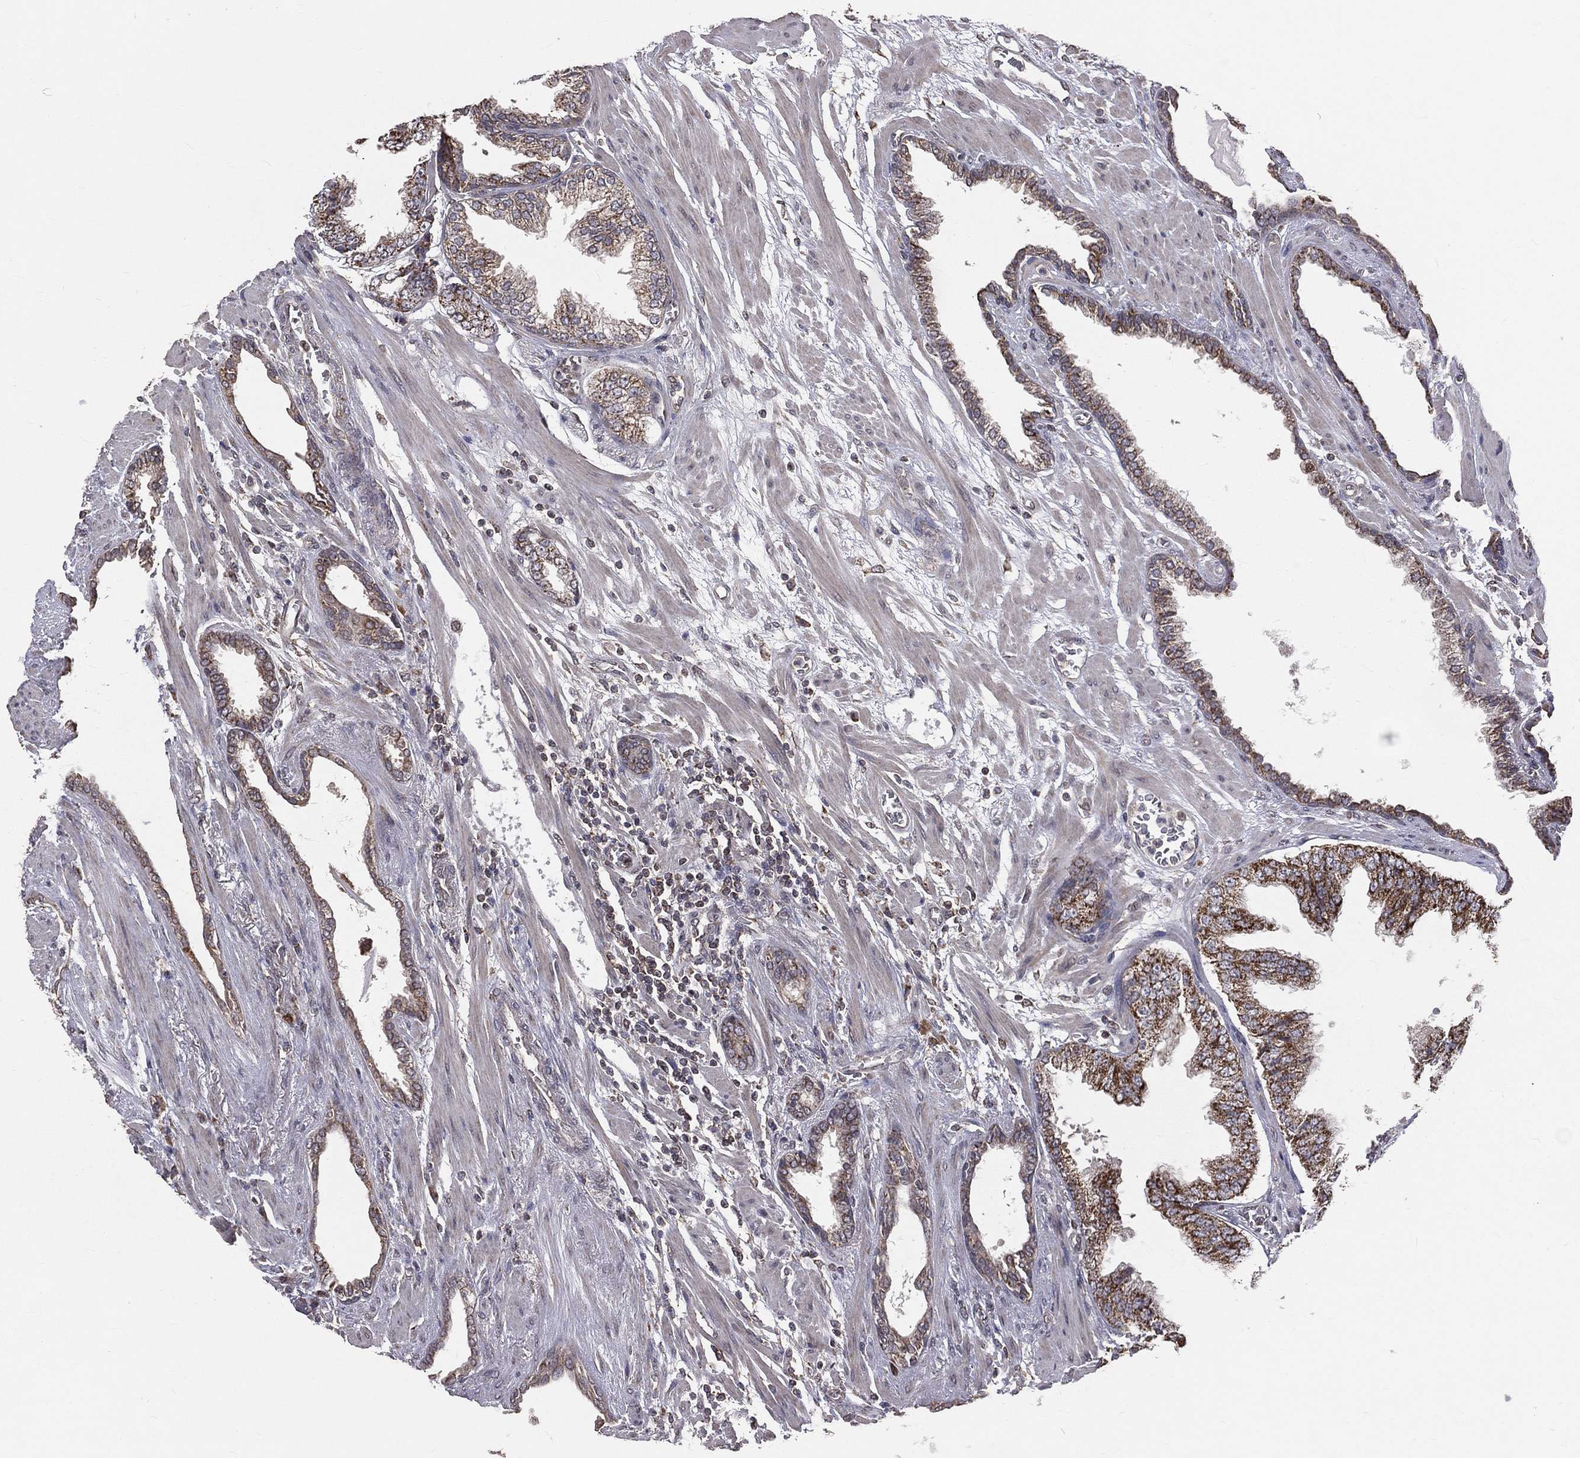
{"staining": {"intensity": "moderate", "quantity": ">75%", "location": "cytoplasmic/membranous"}, "tissue": "prostate cancer", "cell_type": "Tumor cells", "image_type": "cancer", "snomed": [{"axis": "morphology", "description": "Adenocarcinoma, Low grade"}, {"axis": "topography", "description": "Prostate"}], "caption": "Human prostate cancer (adenocarcinoma (low-grade)) stained for a protein (brown) exhibits moderate cytoplasmic/membranous positive expression in about >75% of tumor cells.", "gene": "MRPL46", "patient": {"sex": "male", "age": 69}}